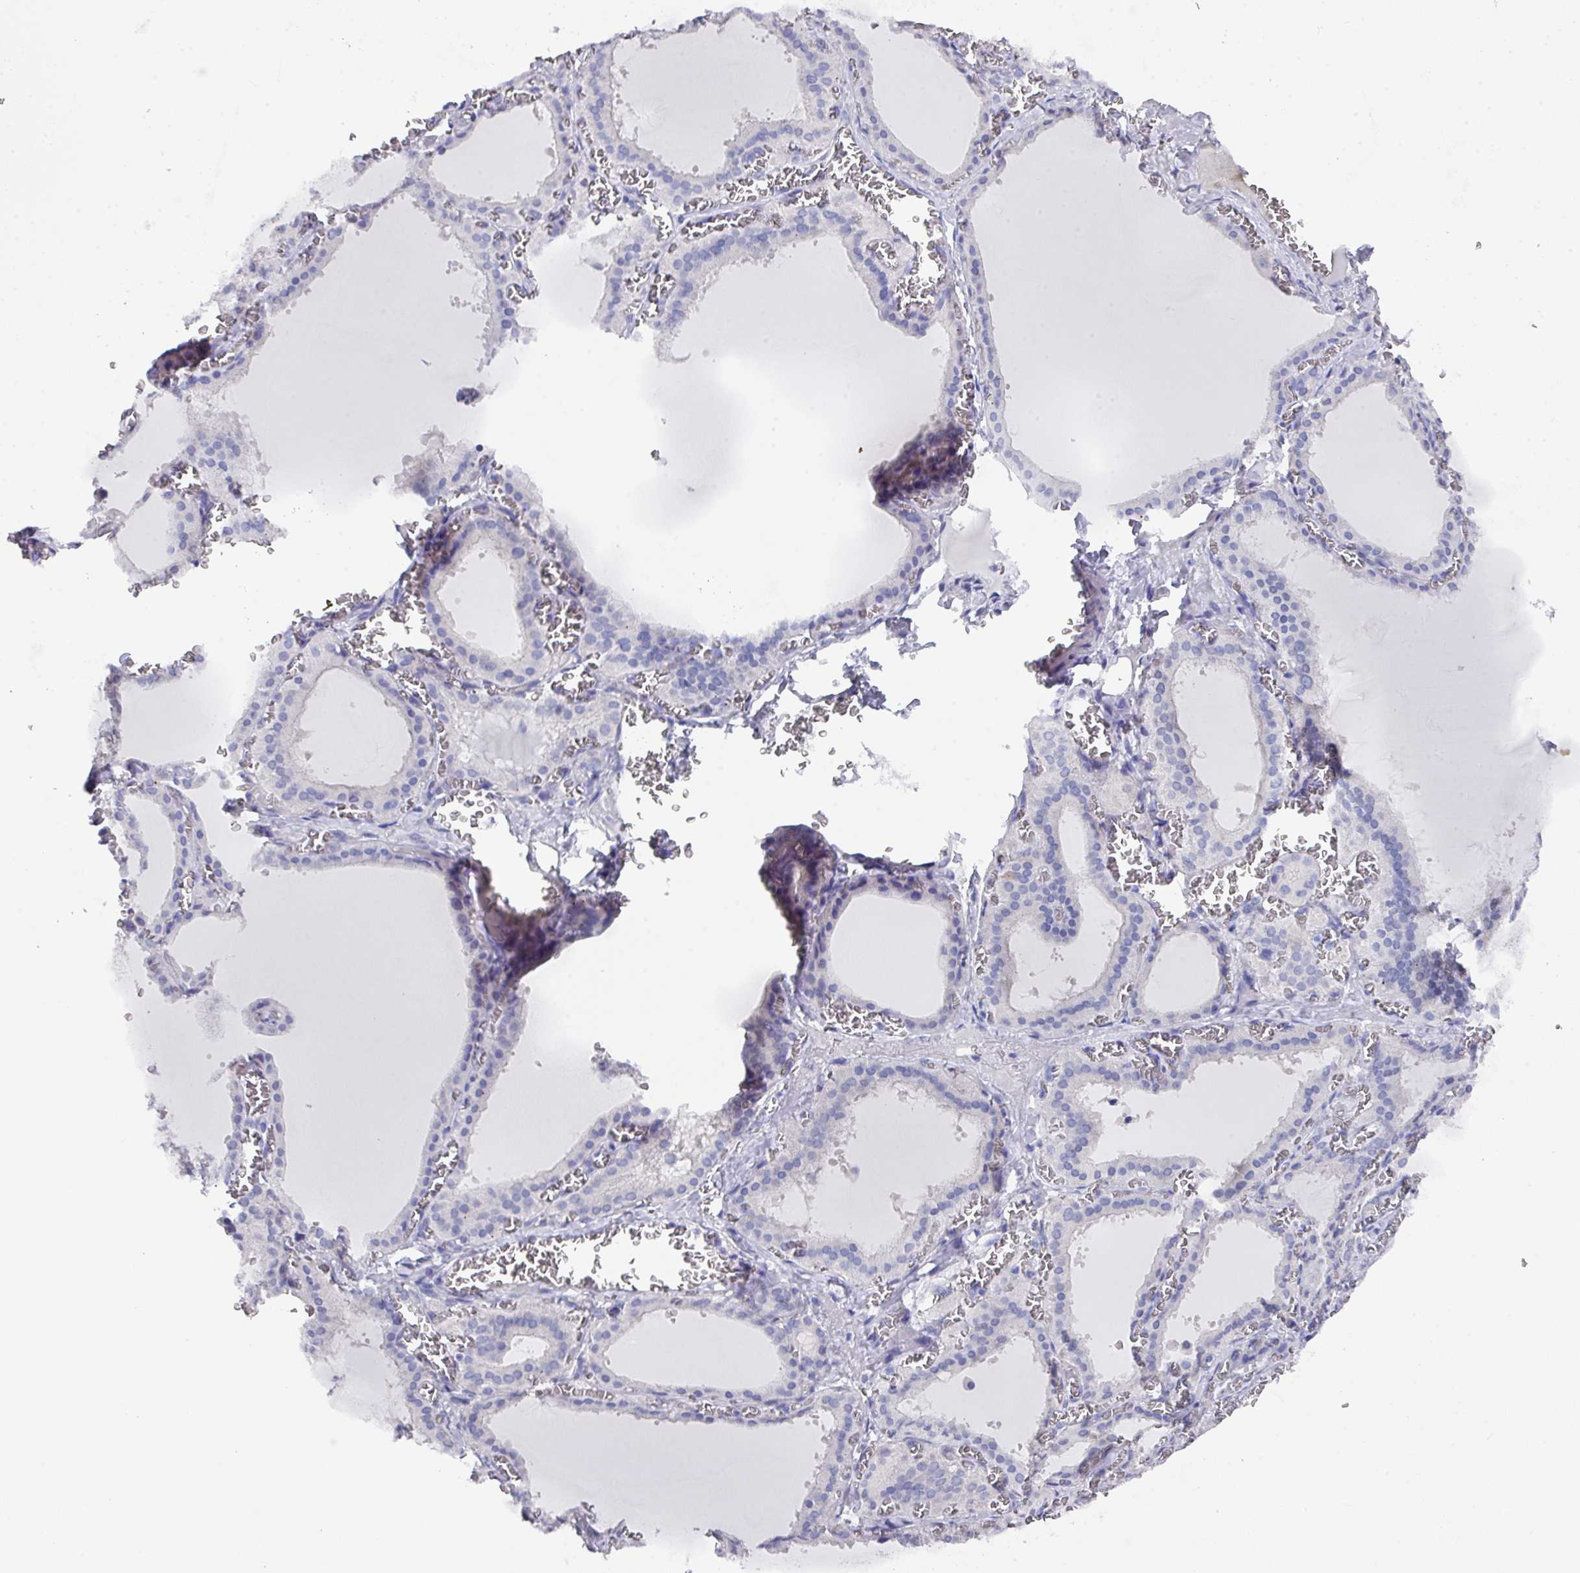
{"staining": {"intensity": "negative", "quantity": "none", "location": "none"}, "tissue": "thyroid gland", "cell_type": "Glandular cells", "image_type": "normal", "snomed": [{"axis": "morphology", "description": "Normal tissue, NOS"}, {"axis": "topography", "description": "Thyroid gland"}], "caption": "The micrograph exhibits no significant expression in glandular cells of thyroid gland. (DAB immunohistochemistry, high magnification).", "gene": "DAZ1", "patient": {"sex": "female", "age": 30}}